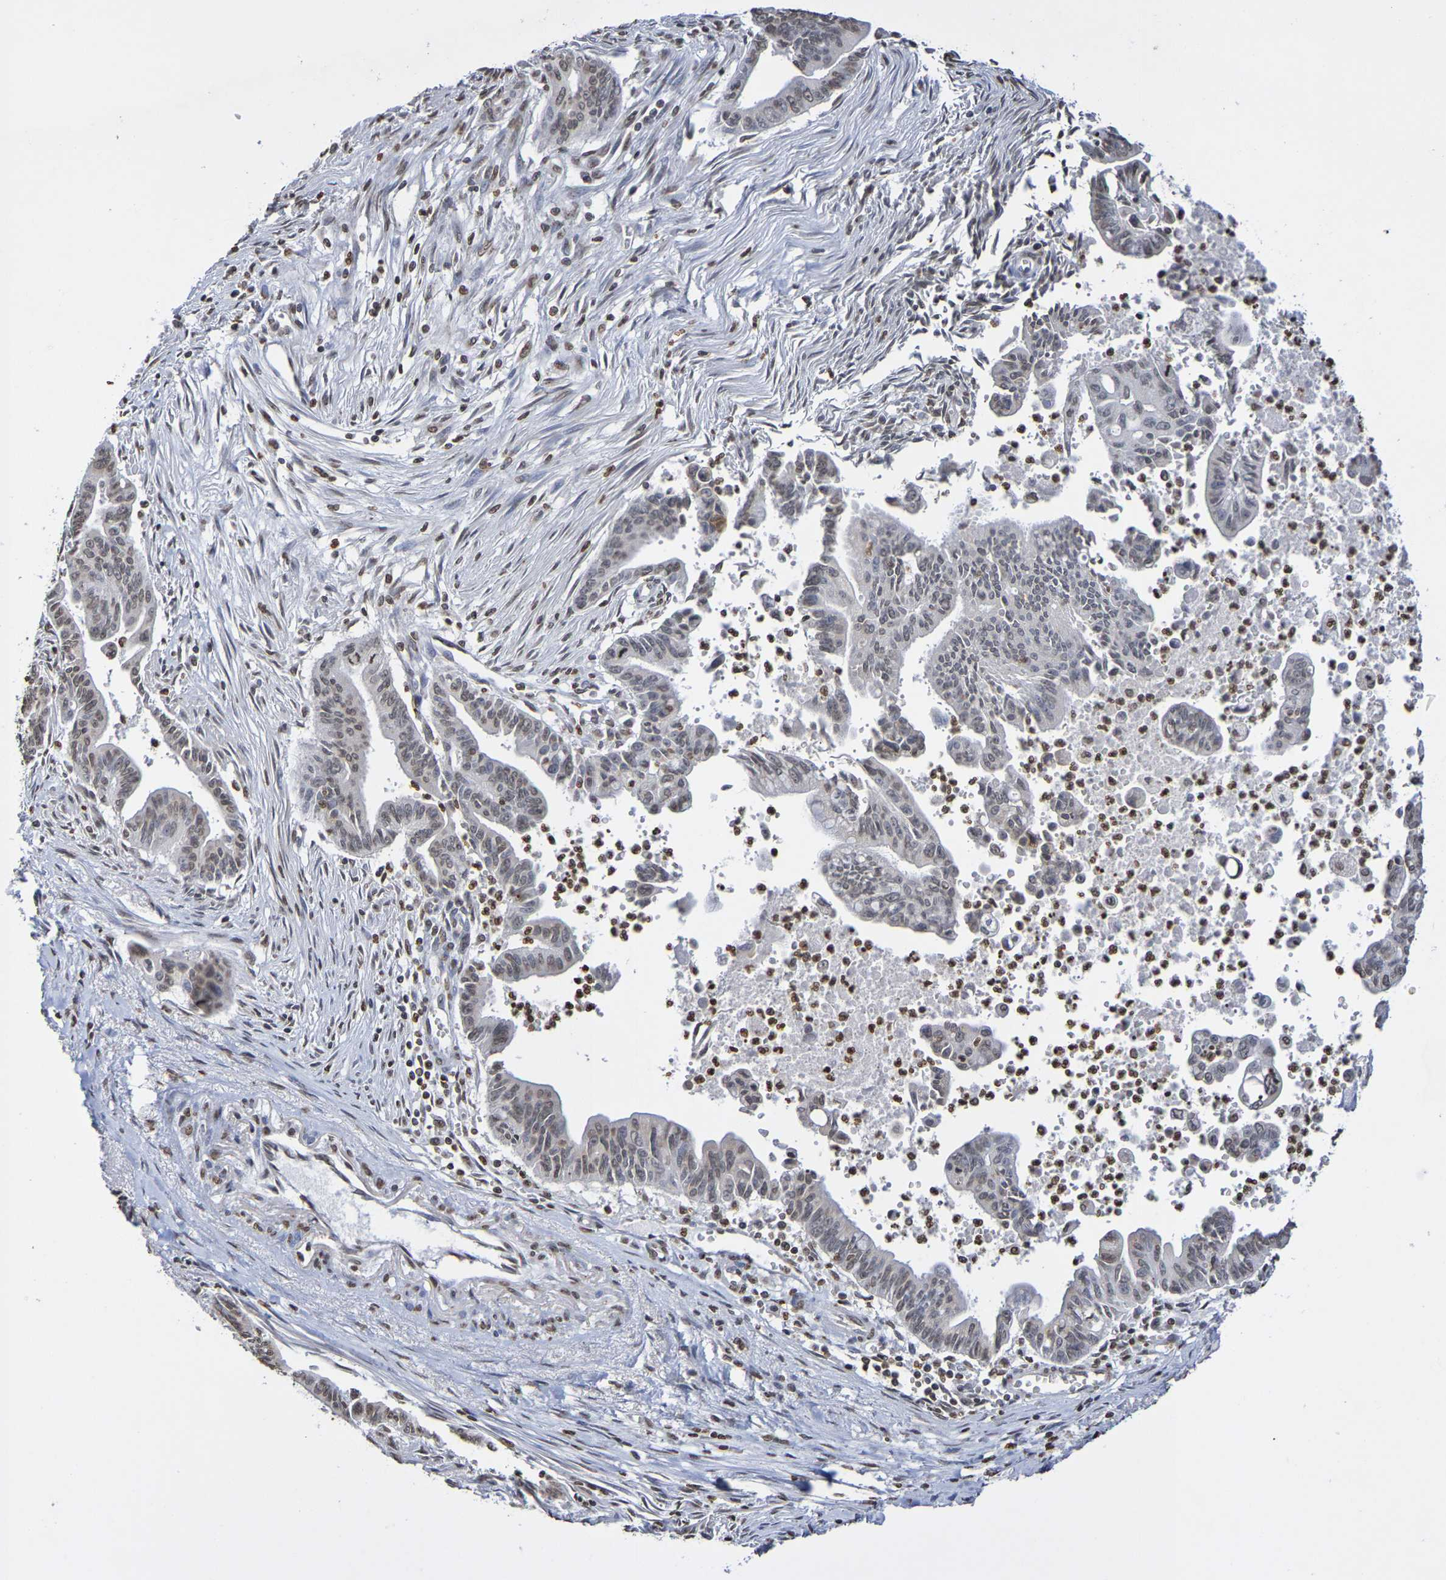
{"staining": {"intensity": "weak", "quantity": "25%-75%", "location": "nuclear"}, "tissue": "pancreatic cancer", "cell_type": "Tumor cells", "image_type": "cancer", "snomed": [{"axis": "morphology", "description": "Adenocarcinoma, NOS"}, {"axis": "topography", "description": "Pancreas"}], "caption": "Weak nuclear expression for a protein is identified in approximately 25%-75% of tumor cells of pancreatic adenocarcinoma using immunohistochemistry.", "gene": "ATF4", "patient": {"sex": "male", "age": 70}}